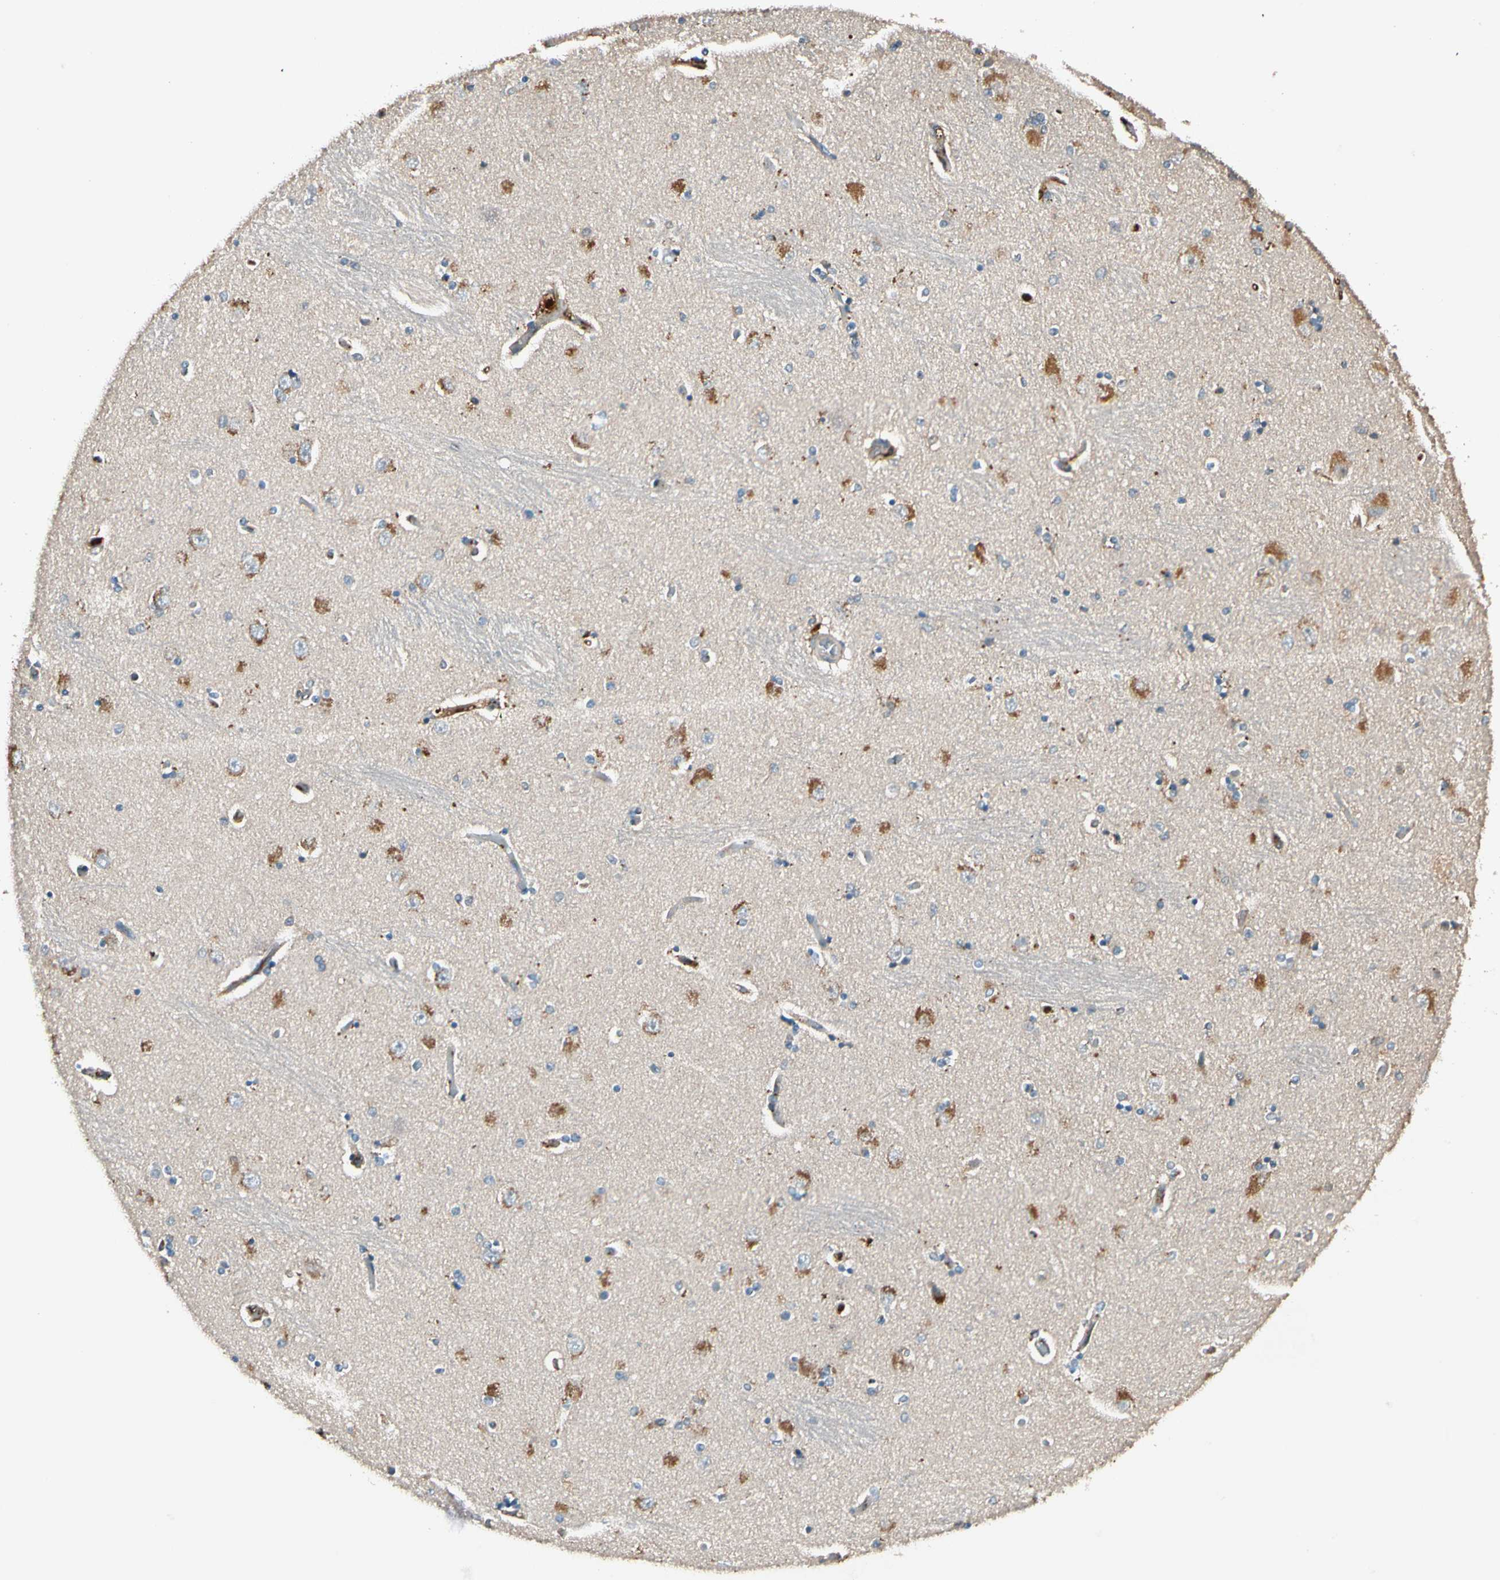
{"staining": {"intensity": "moderate", "quantity": "<25%", "location": "cytoplasmic/membranous"}, "tissue": "hippocampus", "cell_type": "Glial cells", "image_type": "normal", "snomed": [{"axis": "morphology", "description": "Normal tissue, NOS"}, {"axis": "topography", "description": "Hippocampus"}], "caption": "The immunohistochemical stain highlights moderate cytoplasmic/membranous expression in glial cells of normal hippocampus.", "gene": "STX11", "patient": {"sex": "female", "age": 54}}